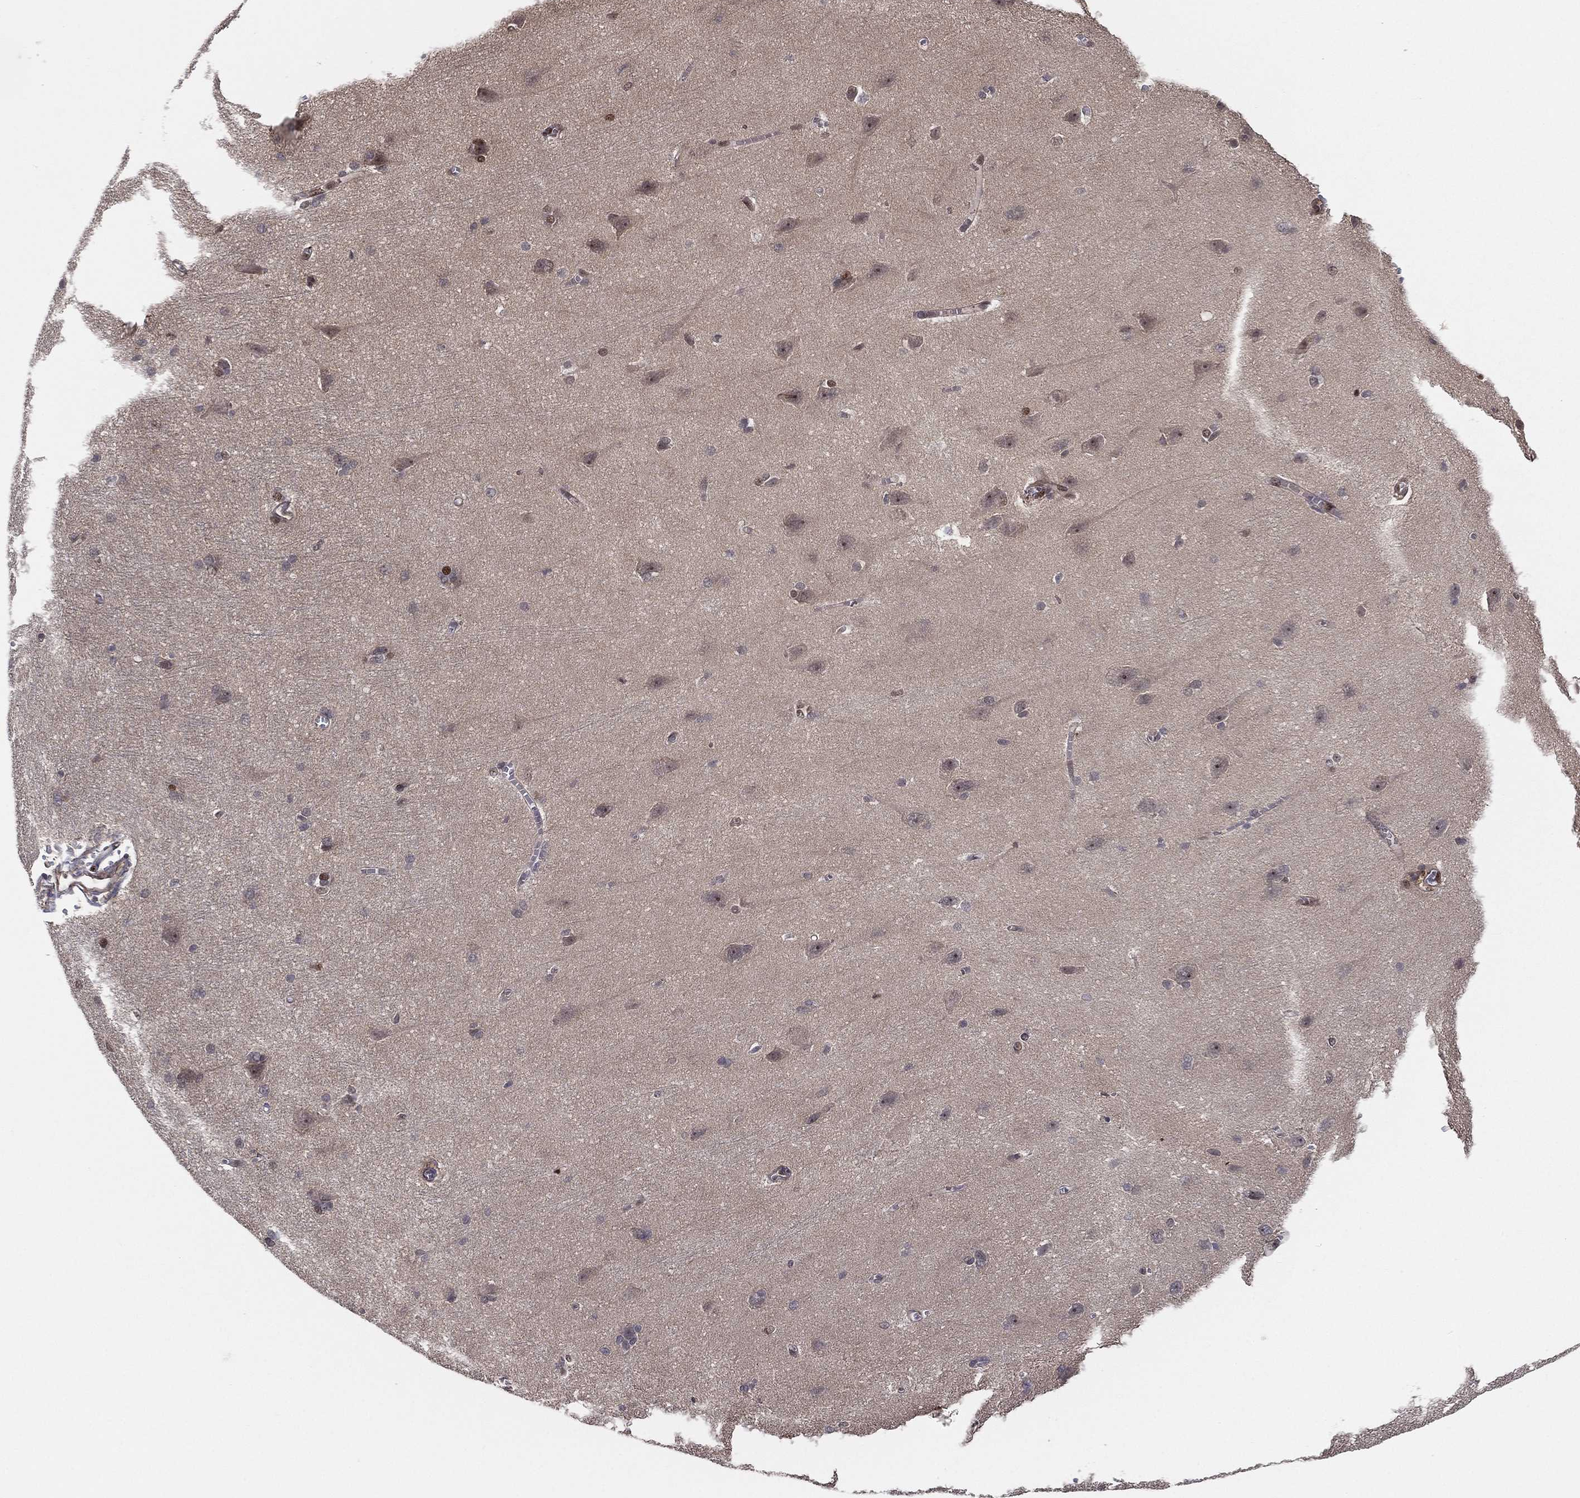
{"staining": {"intensity": "negative", "quantity": "none", "location": "none"}, "tissue": "cerebral cortex", "cell_type": "Endothelial cells", "image_type": "normal", "snomed": [{"axis": "morphology", "description": "Normal tissue, NOS"}, {"axis": "topography", "description": "Cerebral cortex"}], "caption": "Immunohistochemistry image of benign cerebral cortex: human cerebral cortex stained with DAB (3,3'-diaminobenzidine) exhibits no significant protein positivity in endothelial cells. (DAB IHC visualized using brightfield microscopy, high magnification).", "gene": "GPALPP1", "patient": {"sex": "male", "age": 37}}